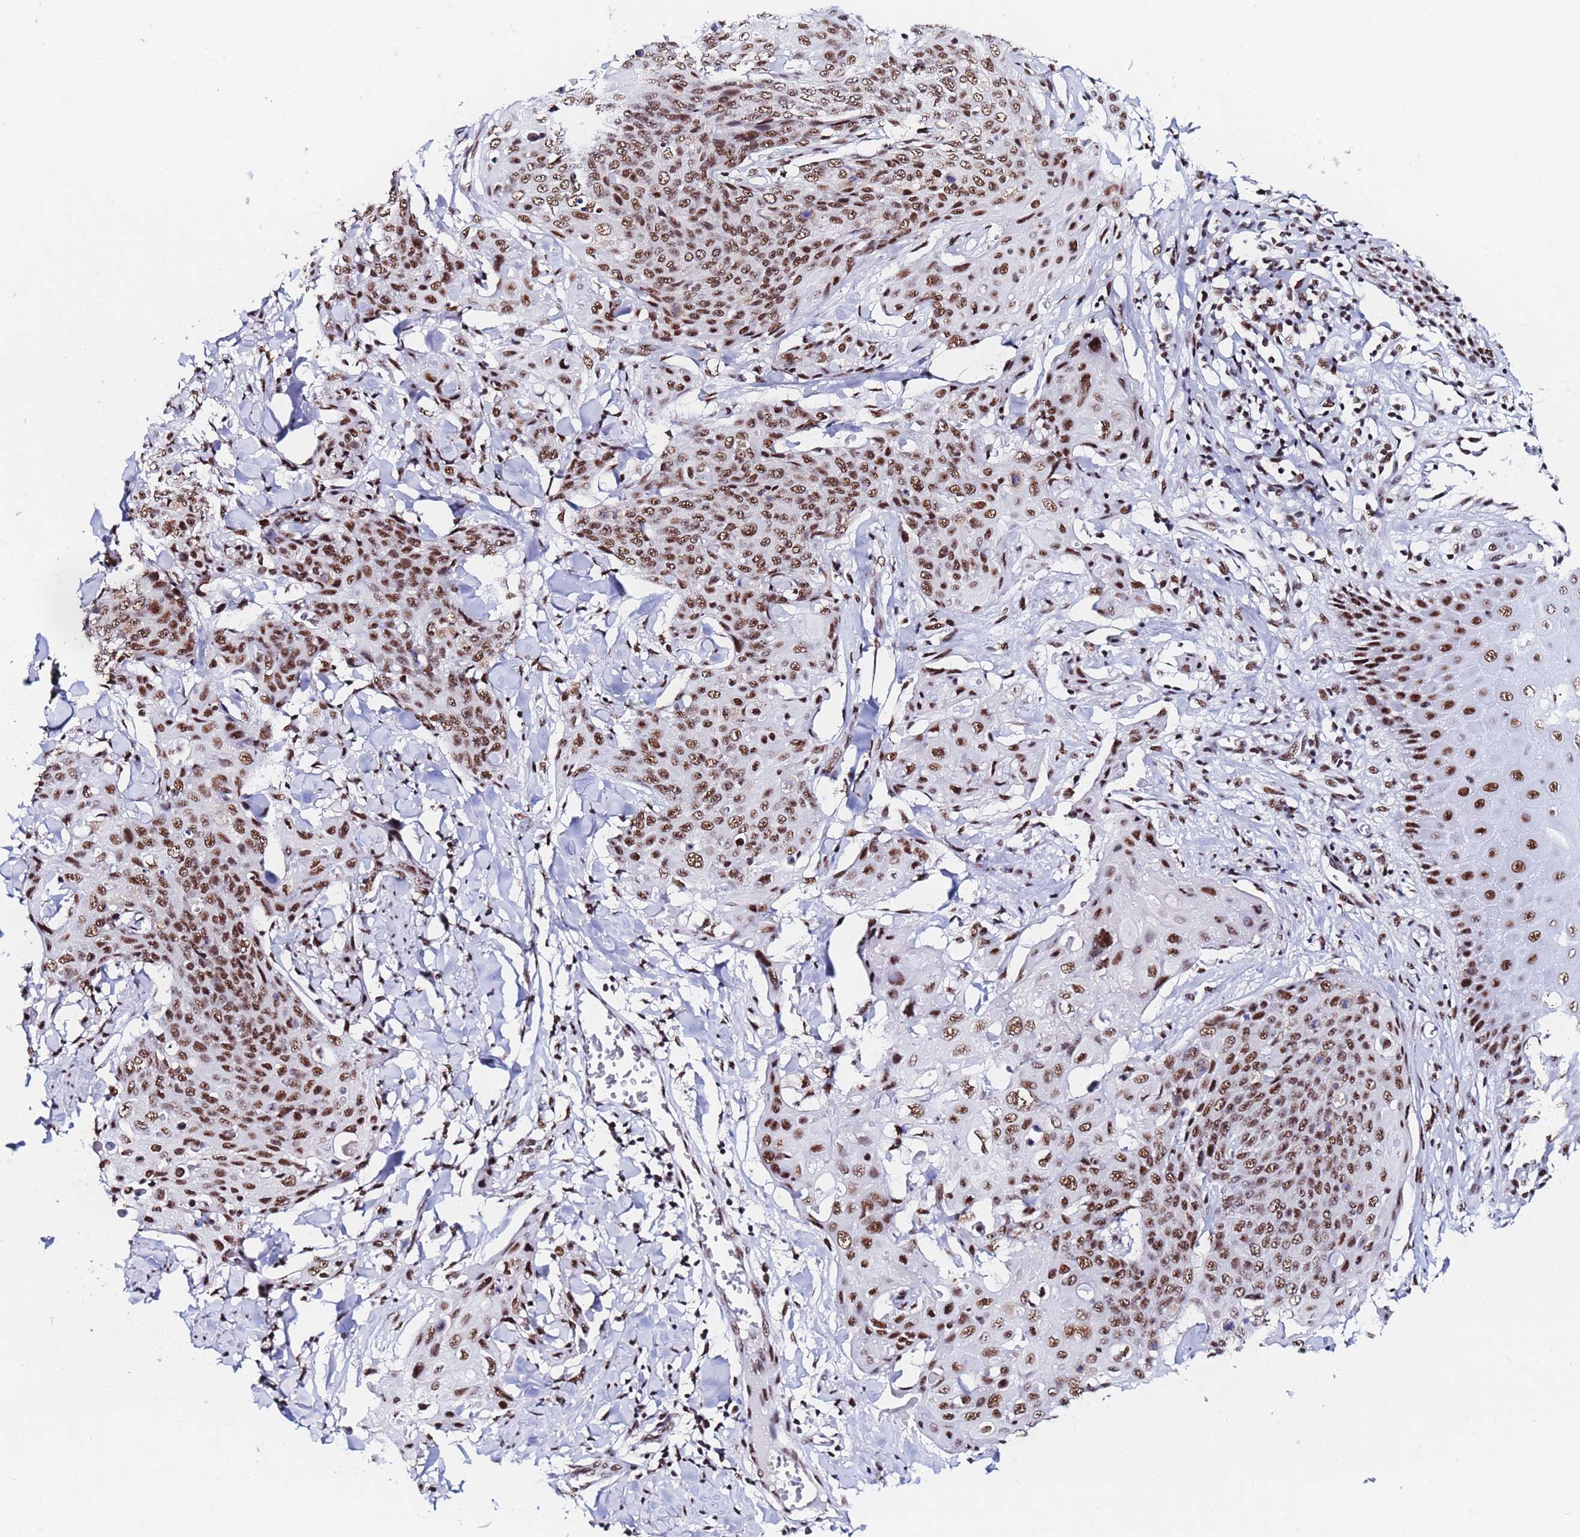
{"staining": {"intensity": "moderate", "quantity": ">75%", "location": "nuclear"}, "tissue": "skin cancer", "cell_type": "Tumor cells", "image_type": "cancer", "snomed": [{"axis": "morphology", "description": "Squamous cell carcinoma, NOS"}, {"axis": "topography", "description": "Skin"}, {"axis": "topography", "description": "Vulva"}], "caption": "Protein analysis of squamous cell carcinoma (skin) tissue displays moderate nuclear expression in approximately >75% of tumor cells.", "gene": "SNRPA1", "patient": {"sex": "female", "age": 85}}